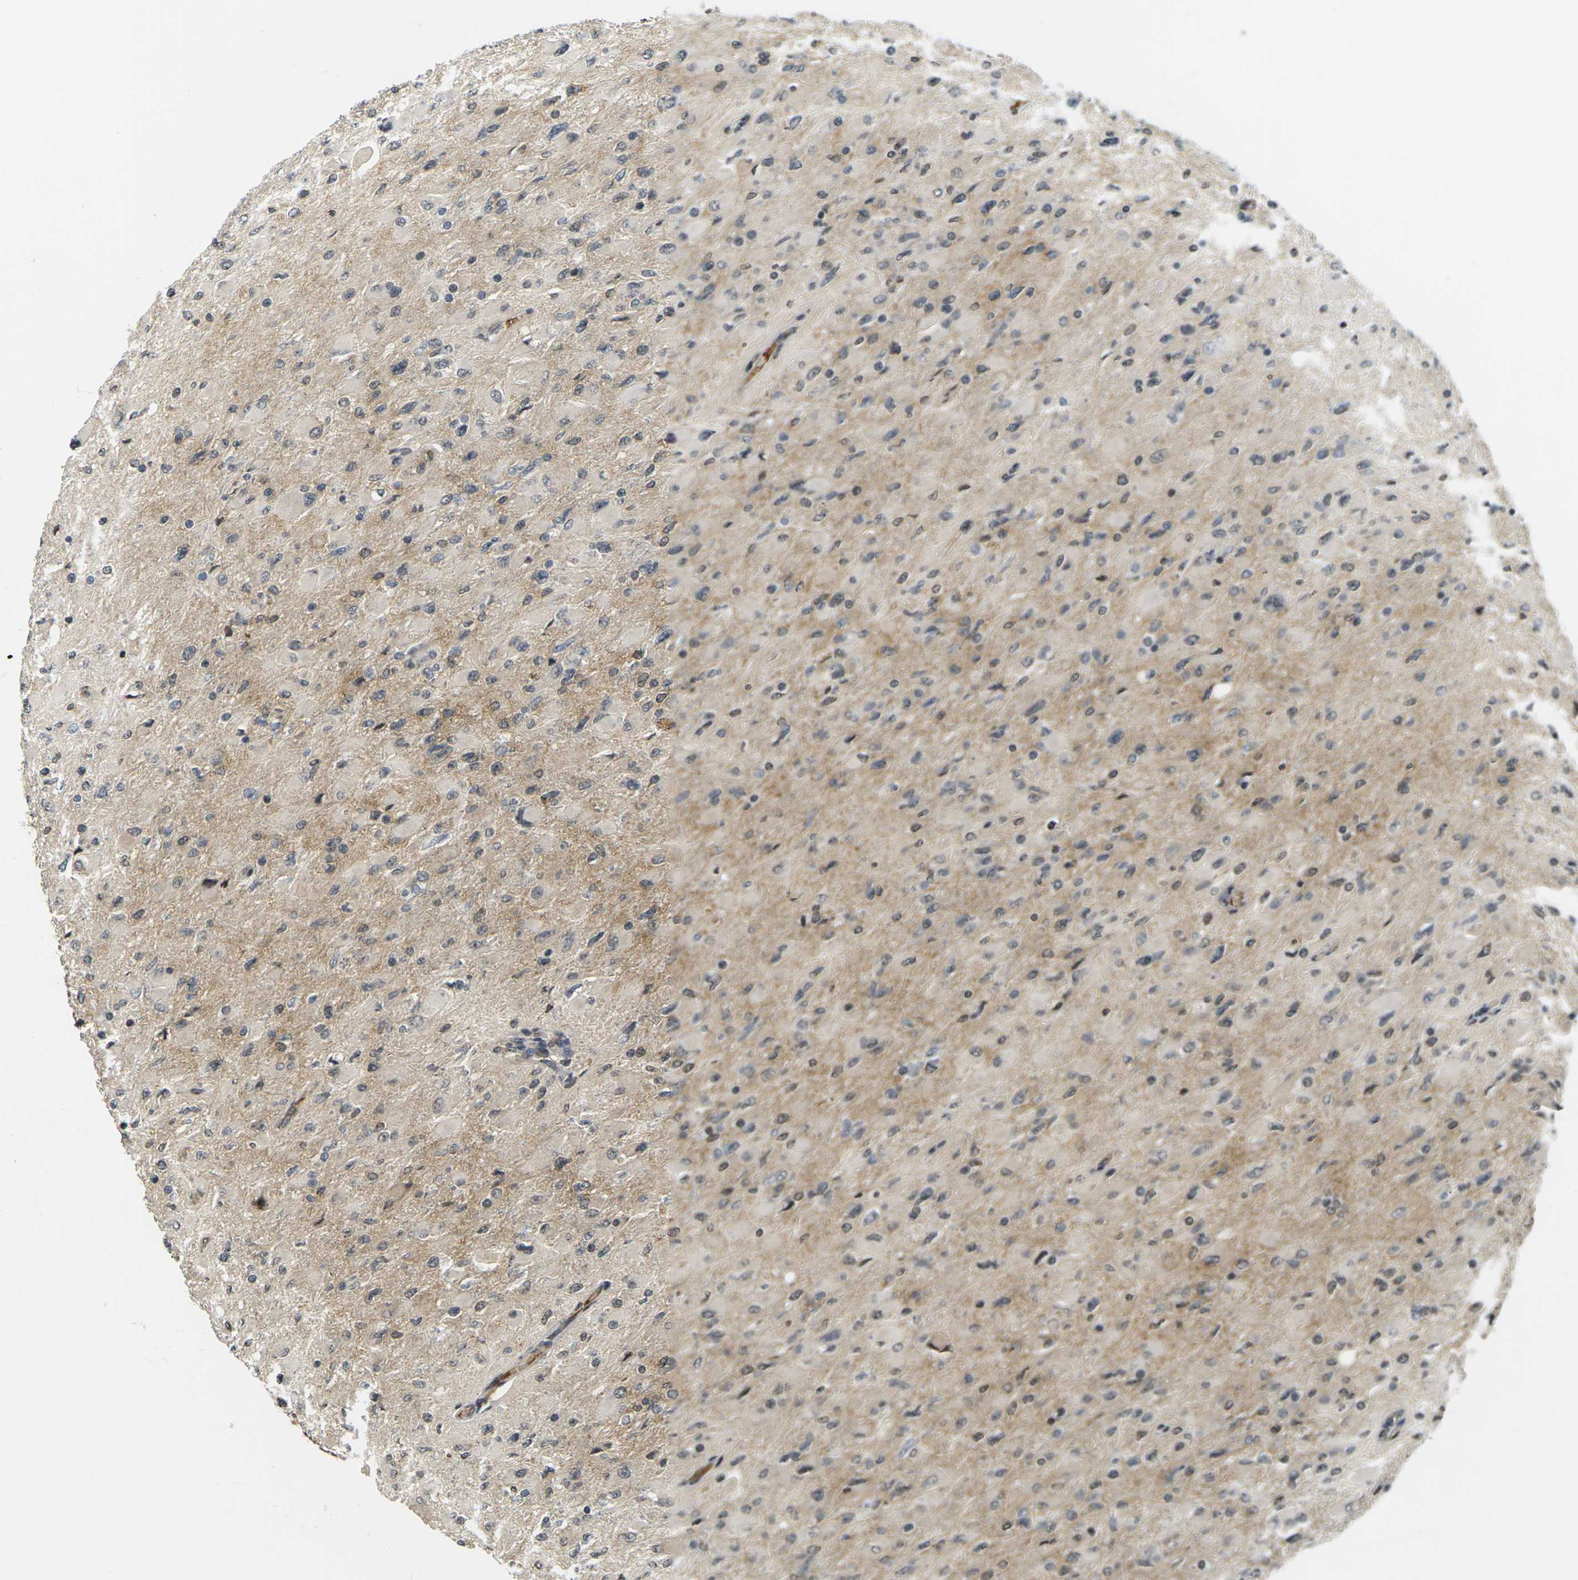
{"staining": {"intensity": "negative", "quantity": "none", "location": "none"}, "tissue": "glioma", "cell_type": "Tumor cells", "image_type": "cancer", "snomed": [{"axis": "morphology", "description": "Glioma, malignant, High grade"}, {"axis": "topography", "description": "Cerebral cortex"}], "caption": "Tumor cells are negative for brown protein staining in malignant glioma (high-grade).", "gene": "C1QC", "patient": {"sex": "female", "age": 36}}